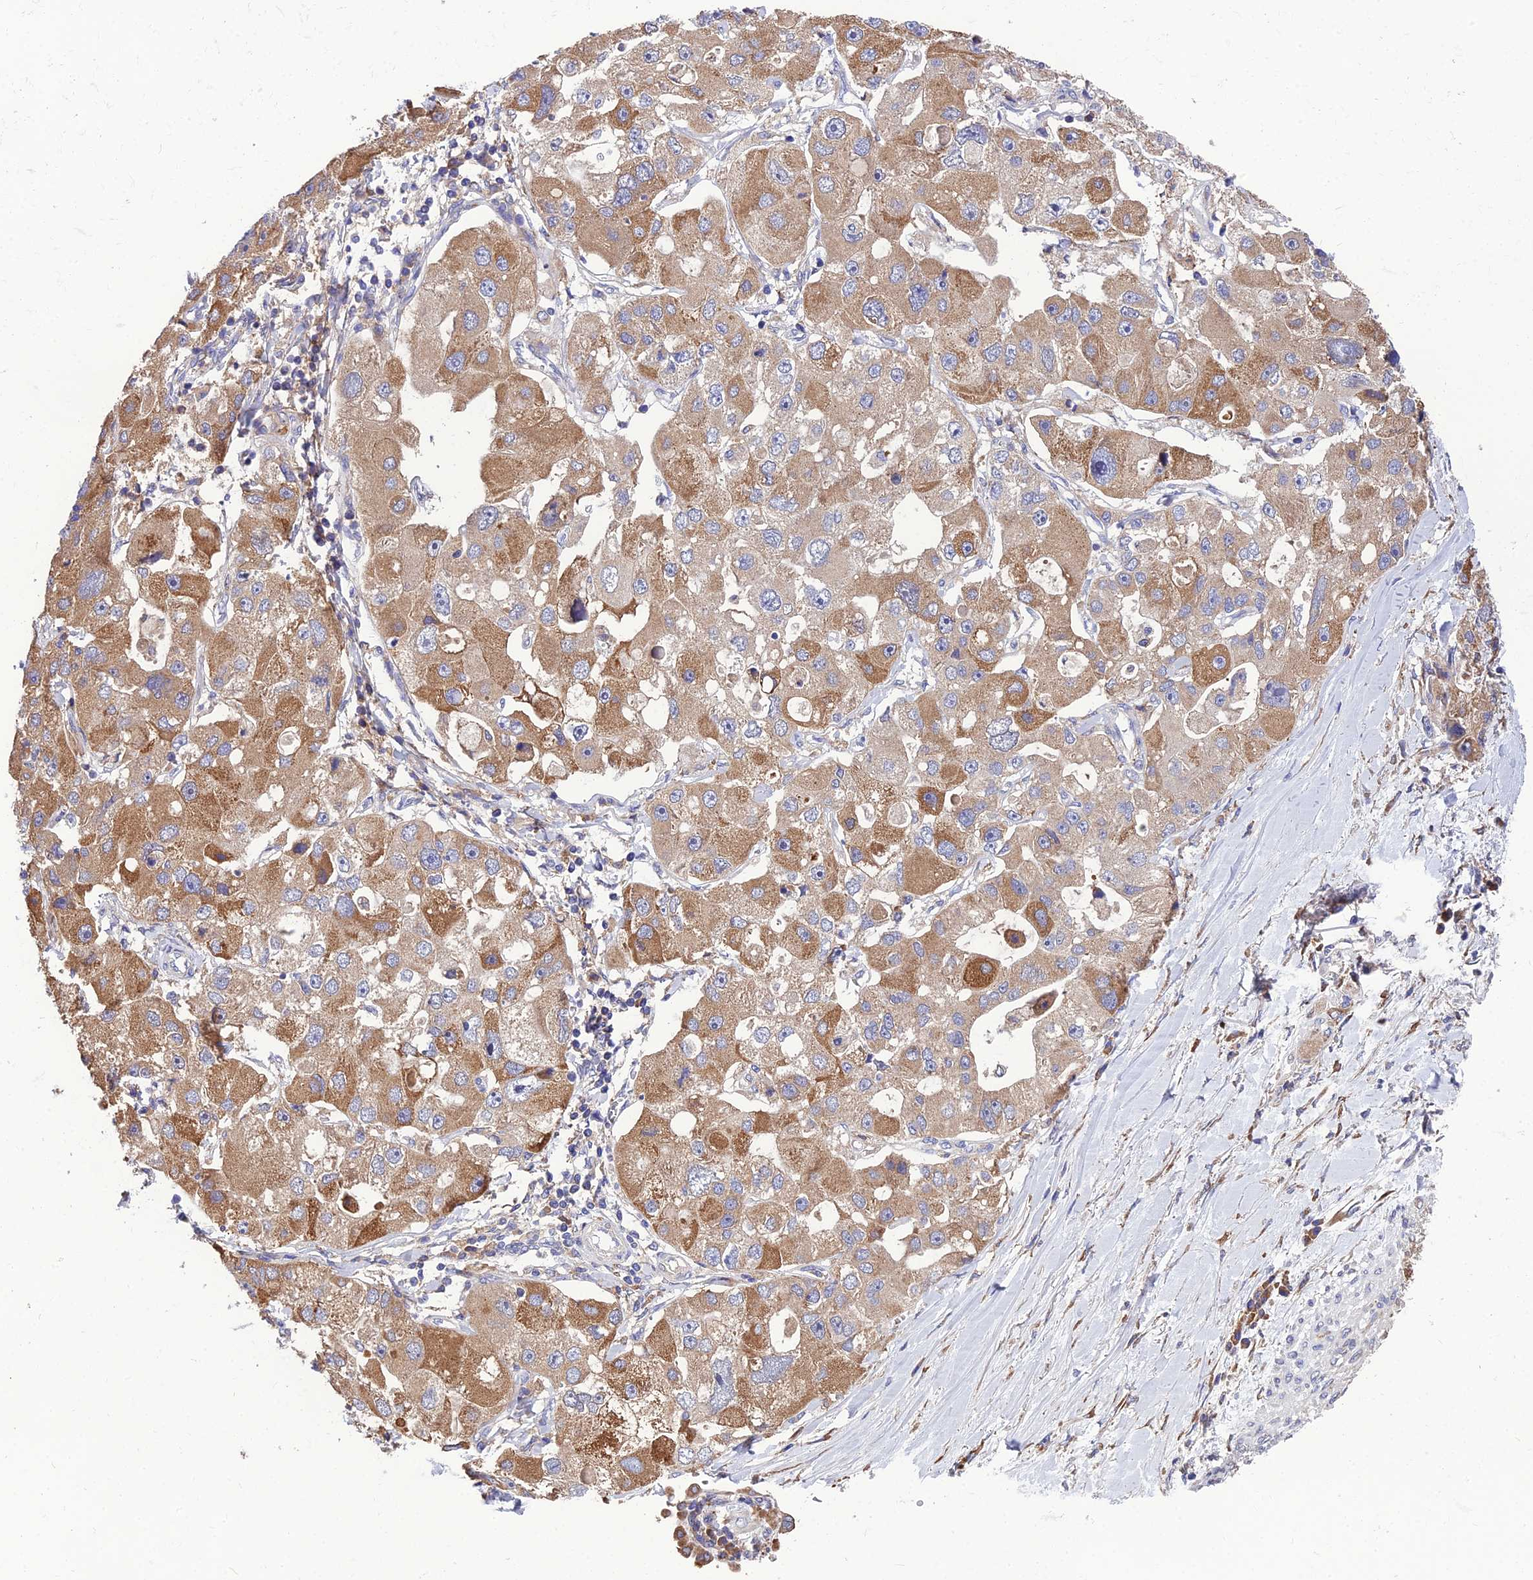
{"staining": {"intensity": "moderate", "quantity": ">75%", "location": "cytoplasmic/membranous"}, "tissue": "lung cancer", "cell_type": "Tumor cells", "image_type": "cancer", "snomed": [{"axis": "morphology", "description": "Adenocarcinoma, NOS"}, {"axis": "topography", "description": "Lung"}], "caption": "Immunohistochemical staining of adenocarcinoma (lung) displays moderate cytoplasmic/membranous protein staining in approximately >75% of tumor cells.", "gene": "UMAD1", "patient": {"sex": "female", "age": 54}}